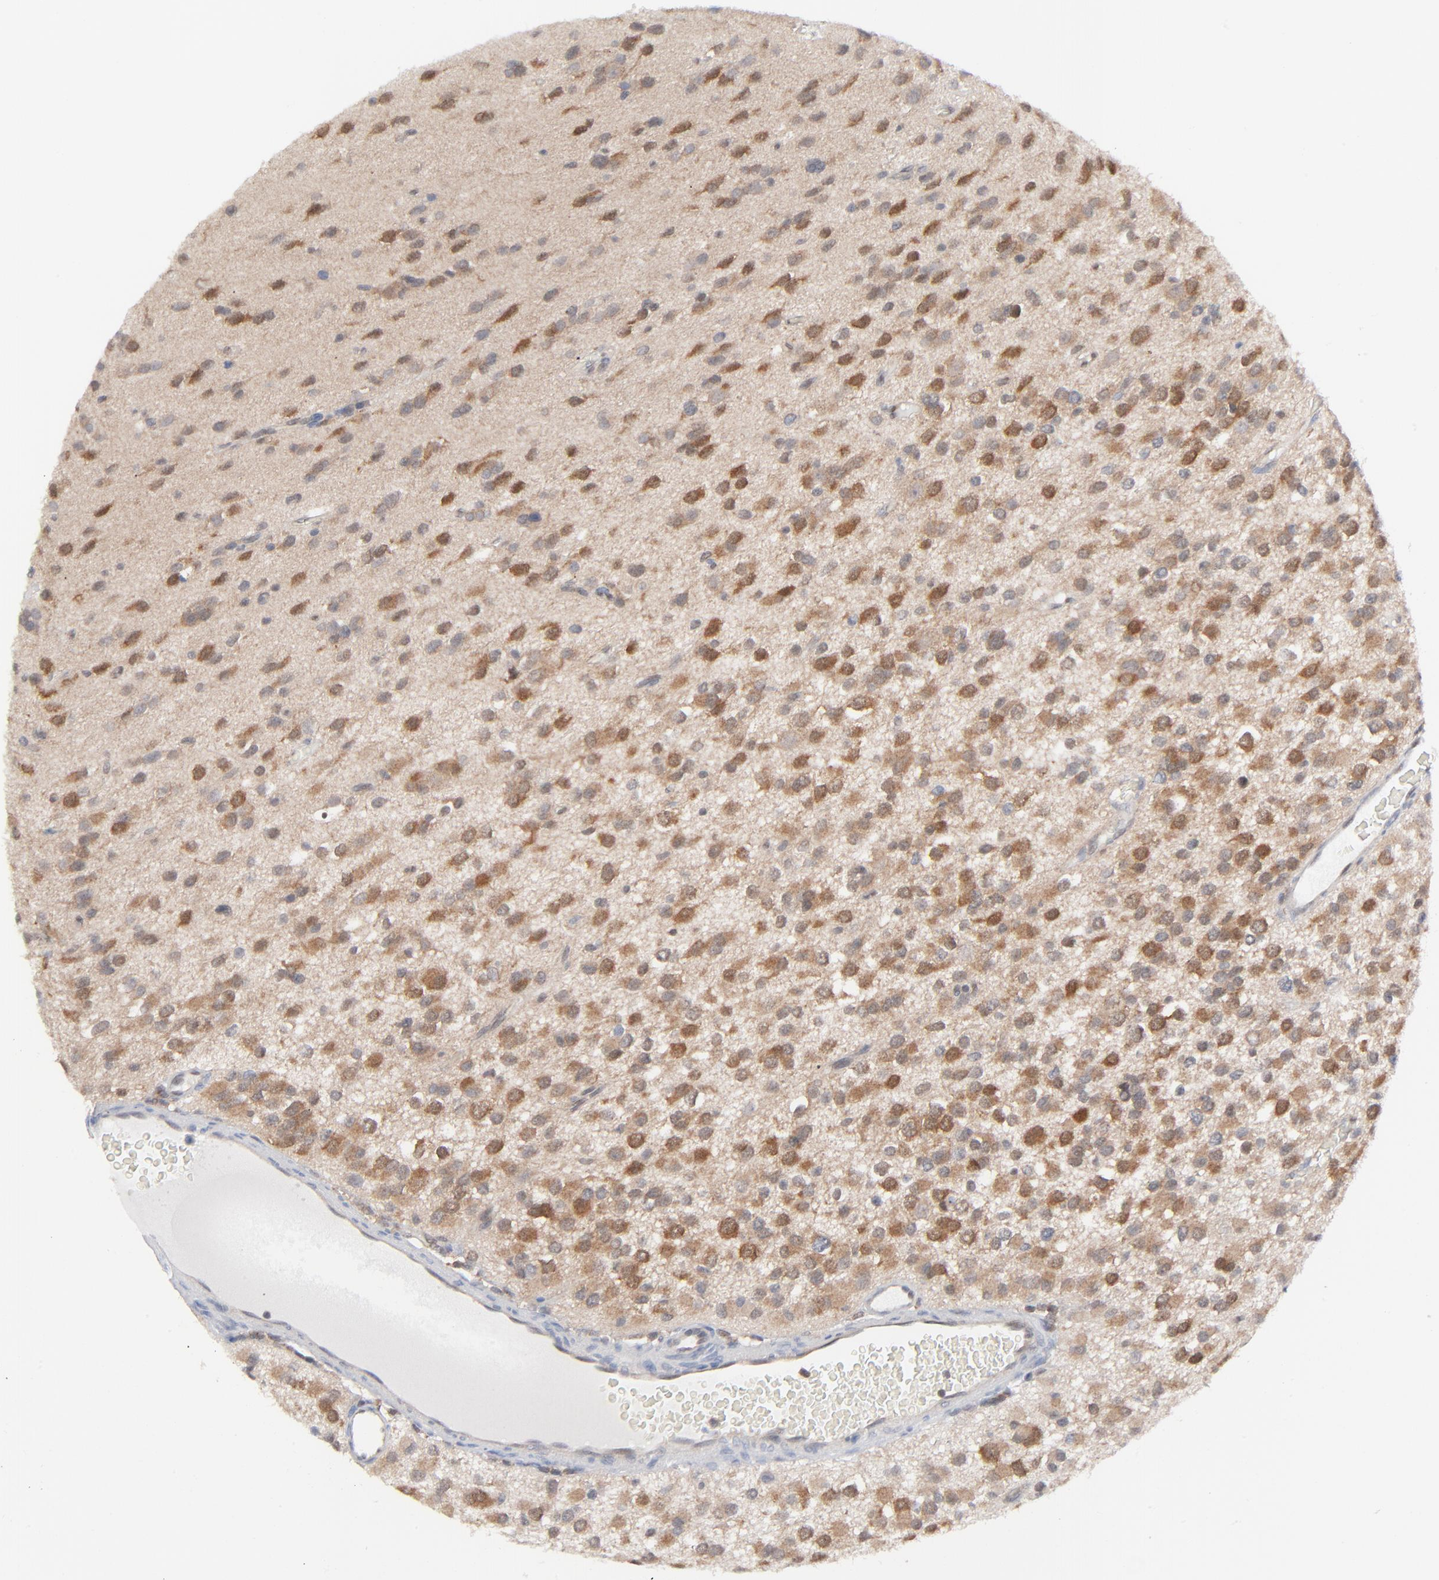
{"staining": {"intensity": "moderate", "quantity": "25%-75%", "location": "cytoplasmic/membranous"}, "tissue": "glioma", "cell_type": "Tumor cells", "image_type": "cancer", "snomed": [{"axis": "morphology", "description": "Glioma, malignant, Low grade"}, {"axis": "topography", "description": "Brain"}], "caption": "A high-resolution micrograph shows immunohistochemistry (IHC) staining of glioma, which reveals moderate cytoplasmic/membranous positivity in about 25%-75% of tumor cells. Nuclei are stained in blue.", "gene": "RPS6KB1", "patient": {"sex": "male", "age": 42}}